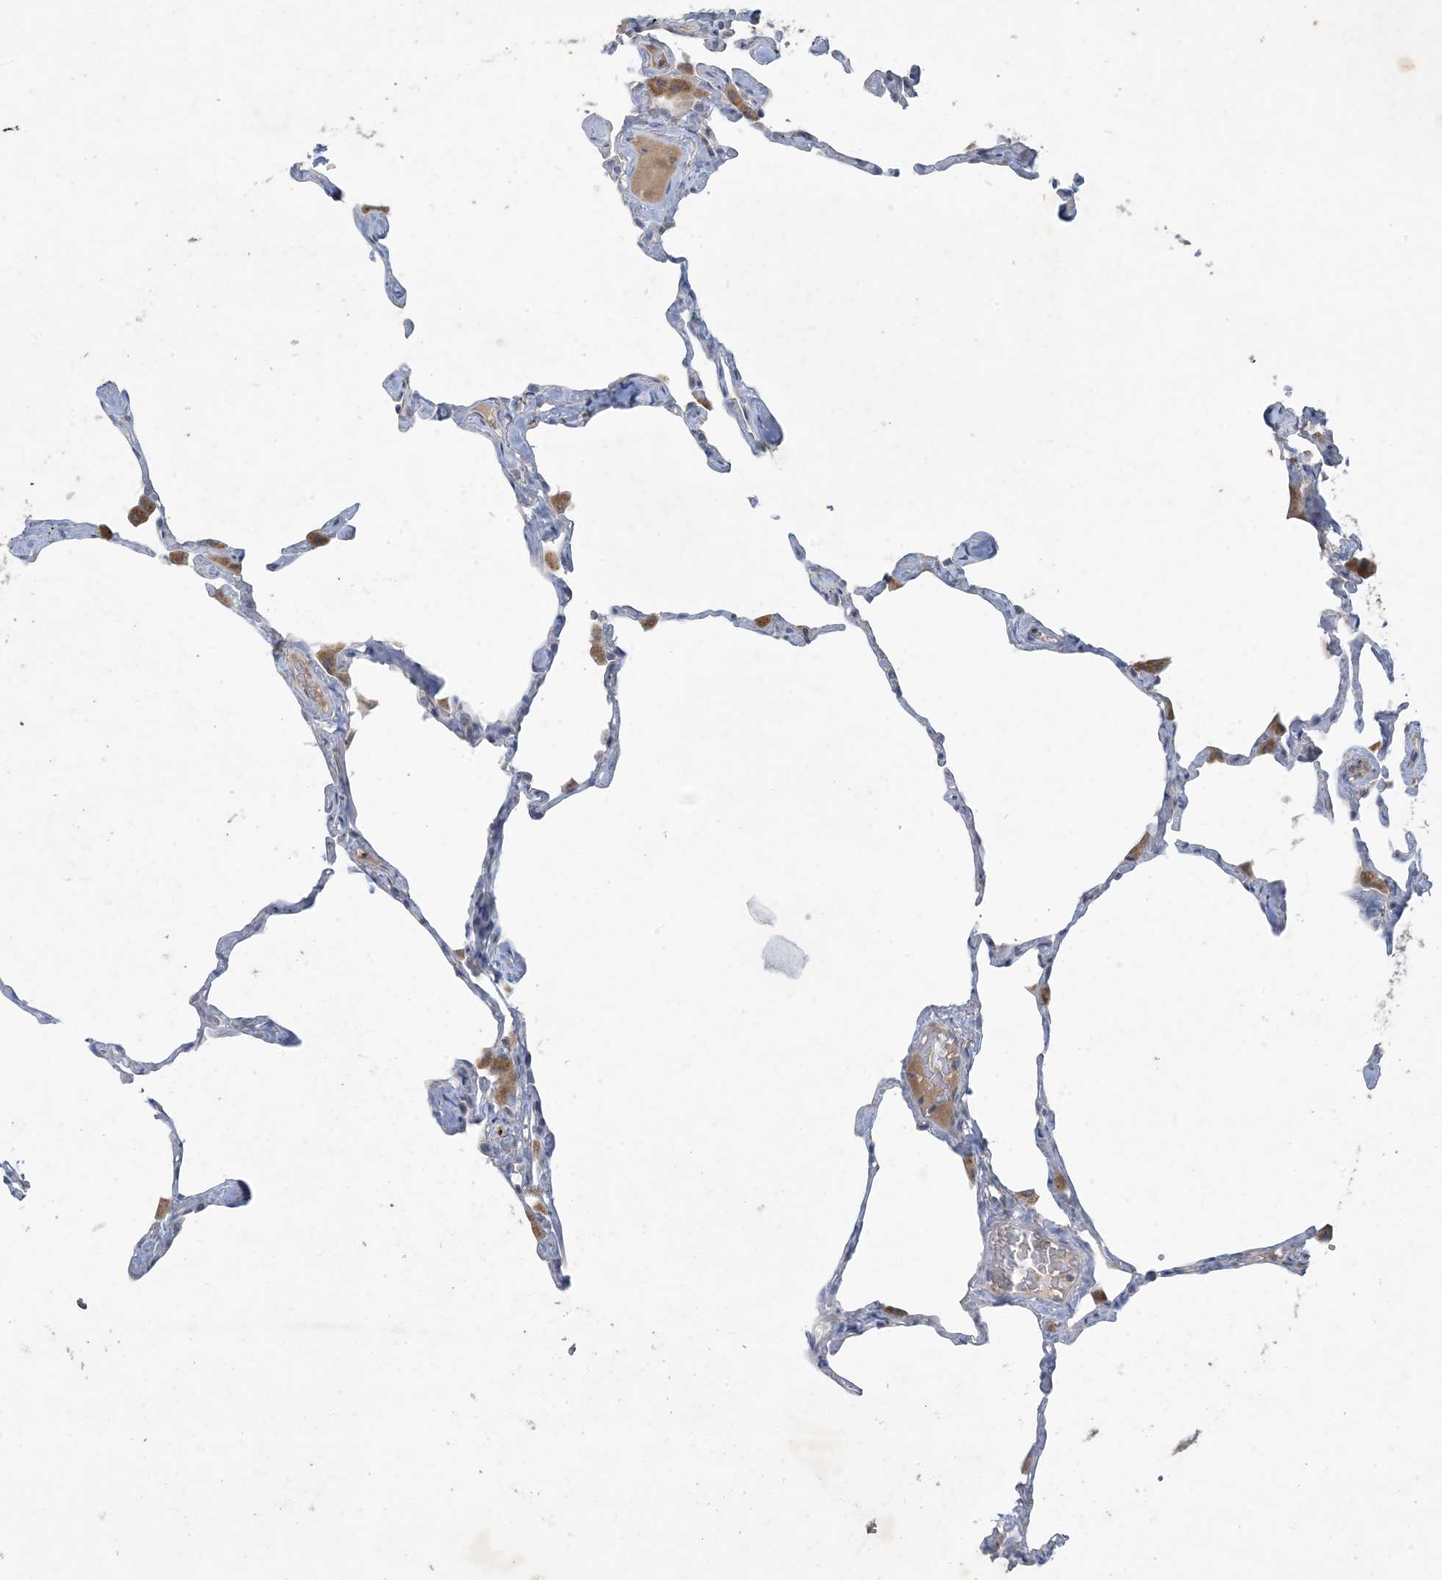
{"staining": {"intensity": "negative", "quantity": "none", "location": "none"}, "tissue": "lung", "cell_type": "Alveolar cells", "image_type": "normal", "snomed": [{"axis": "morphology", "description": "Normal tissue, NOS"}, {"axis": "topography", "description": "Lung"}], "caption": "An IHC image of normal lung is shown. There is no staining in alveolar cells of lung. (Brightfield microscopy of DAB (3,3'-diaminobenzidine) immunohistochemistry (IHC) at high magnification).", "gene": "MRPS18A", "patient": {"sex": "male", "age": 65}}